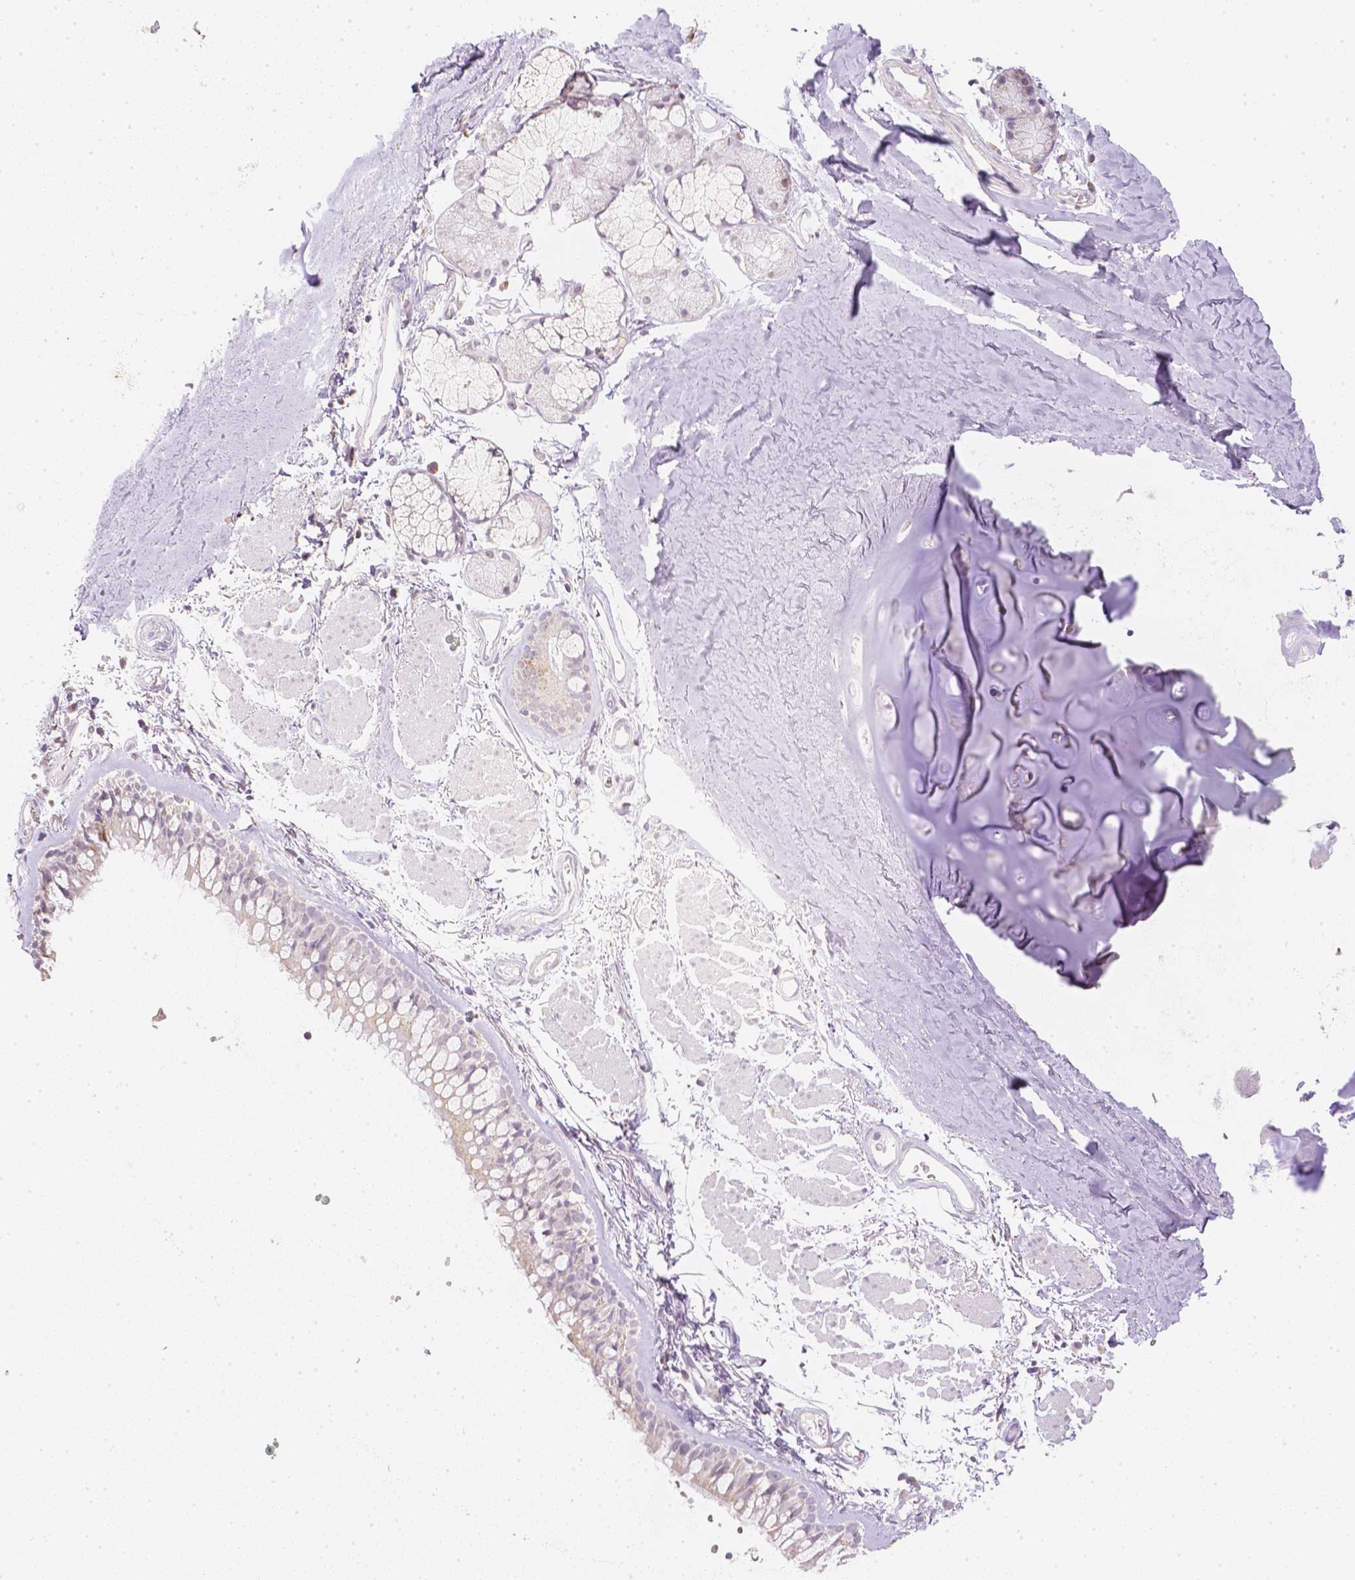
{"staining": {"intensity": "negative", "quantity": "none", "location": "none"}, "tissue": "soft tissue", "cell_type": "Chondrocytes", "image_type": "normal", "snomed": [{"axis": "morphology", "description": "Normal tissue, NOS"}, {"axis": "topography", "description": "Cartilage tissue"}, {"axis": "topography", "description": "Bronchus"}], "caption": "Immunohistochemical staining of benign soft tissue exhibits no significant expression in chondrocytes. (DAB immunohistochemistry visualized using brightfield microscopy, high magnification).", "gene": "NVL", "patient": {"sex": "female", "age": 79}}